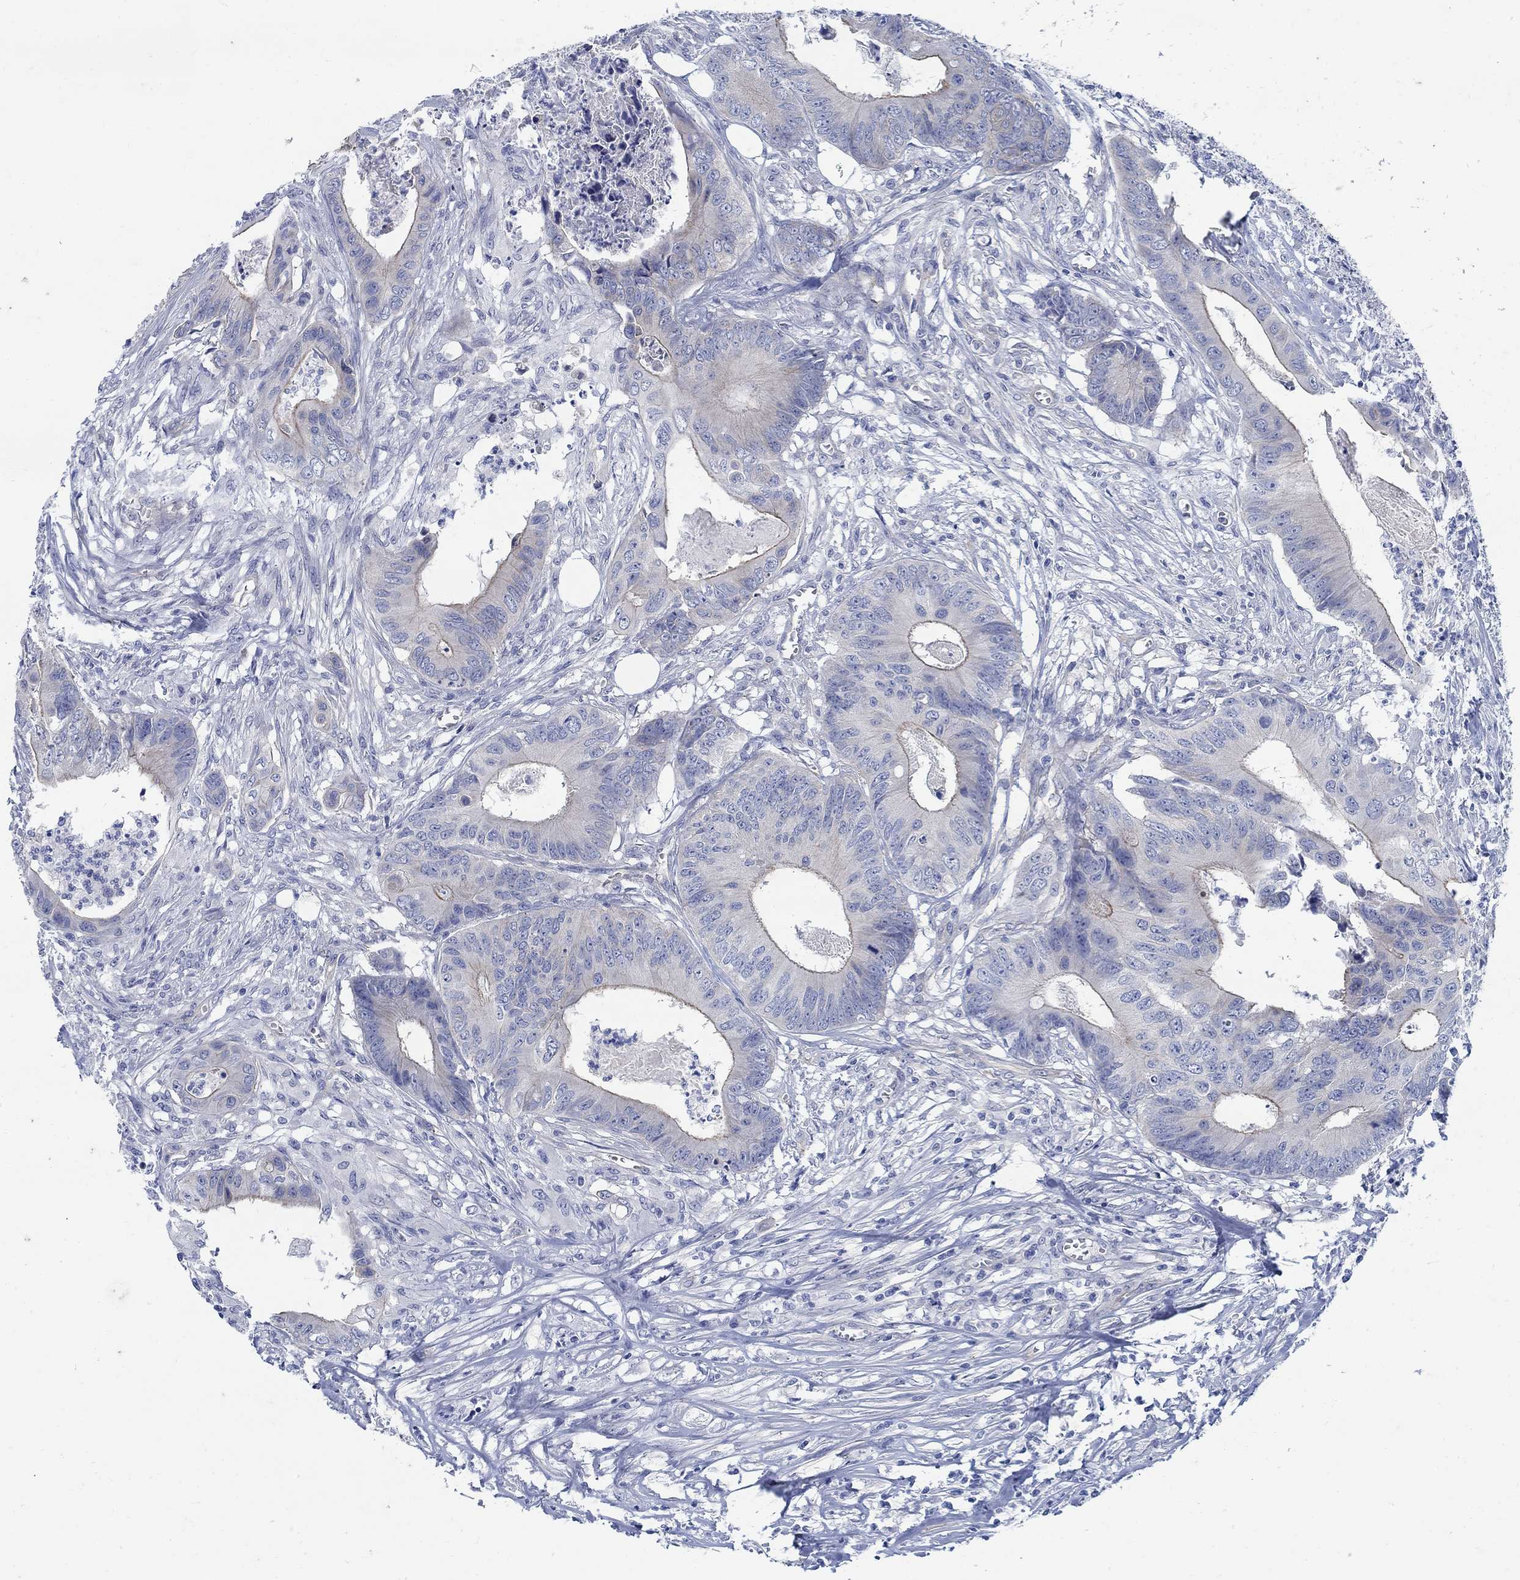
{"staining": {"intensity": "moderate", "quantity": "<25%", "location": "cytoplasmic/membranous"}, "tissue": "colorectal cancer", "cell_type": "Tumor cells", "image_type": "cancer", "snomed": [{"axis": "morphology", "description": "Adenocarcinoma, NOS"}, {"axis": "topography", "description": "Colon"}], "caption": "DAB (3,3'-diaminobenzidine) immunohistochemical staining of human colorectal adenocarcinoma exhibits moderate cytoplasmic/membranous protein staining in approximately <25% of tumor cells.", "gene": "TMEM198", "patient": {"sex": "male", "age": 84}}